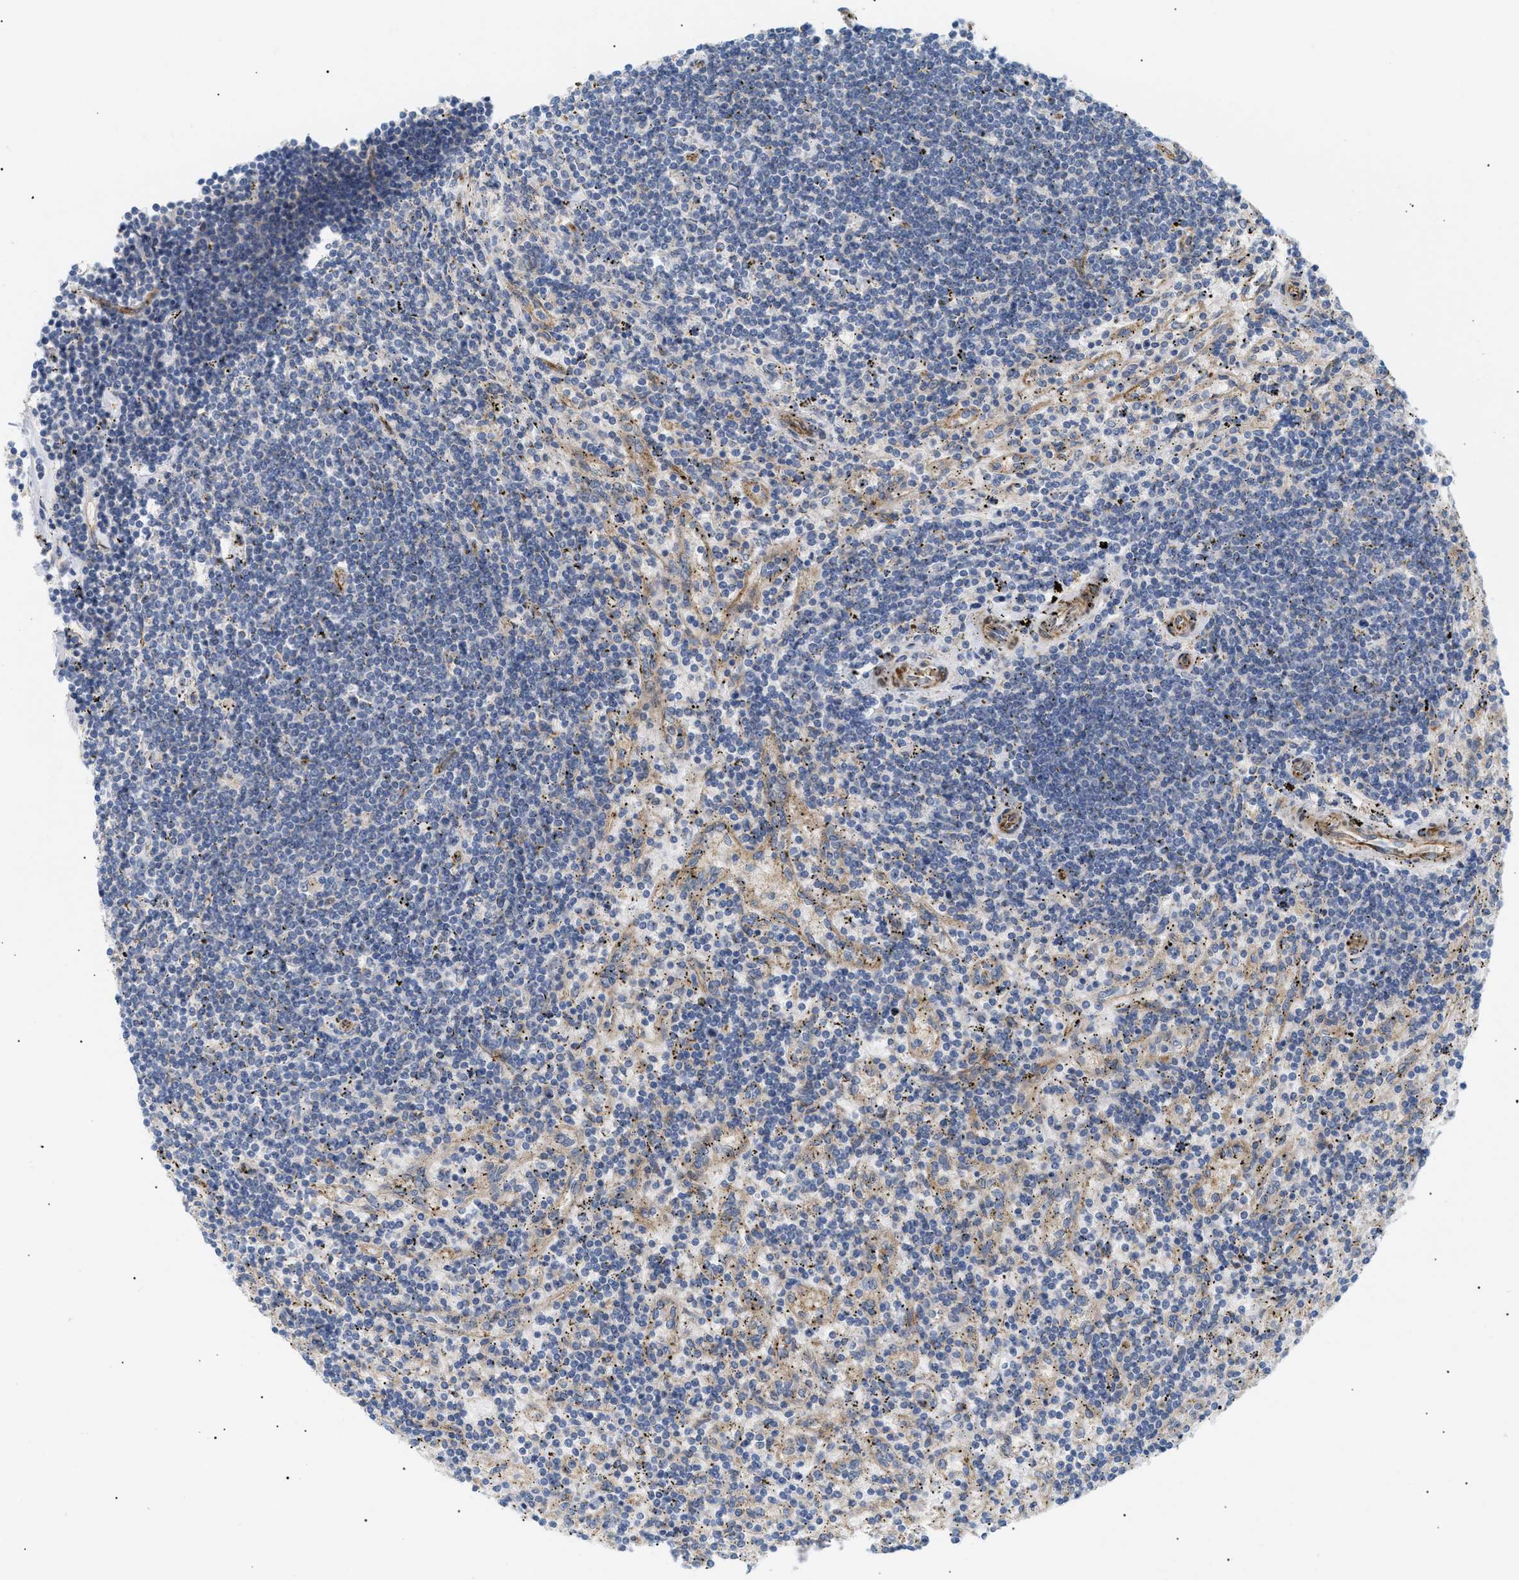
{"staining": {"intensity": "negative", "quantity": "none", "location": "none"}, "tissue": "lymphoma", "cell_type": "Tumor cells", "image_type": "cancer", "snomed": [{"axis": "morphology", "description": "Malignant lymphoma, non-Hodgkin's type, Low grade"}, {"axis": "topography", "description": "Spleen"}], "caption": "Immunohistochemical staining of lymphoma demonstrates no significant expression in tumor cells. Nuclei are stained in blue.", "gene": "DCTN4", "patient": {"sex": "male", "age": 76}}